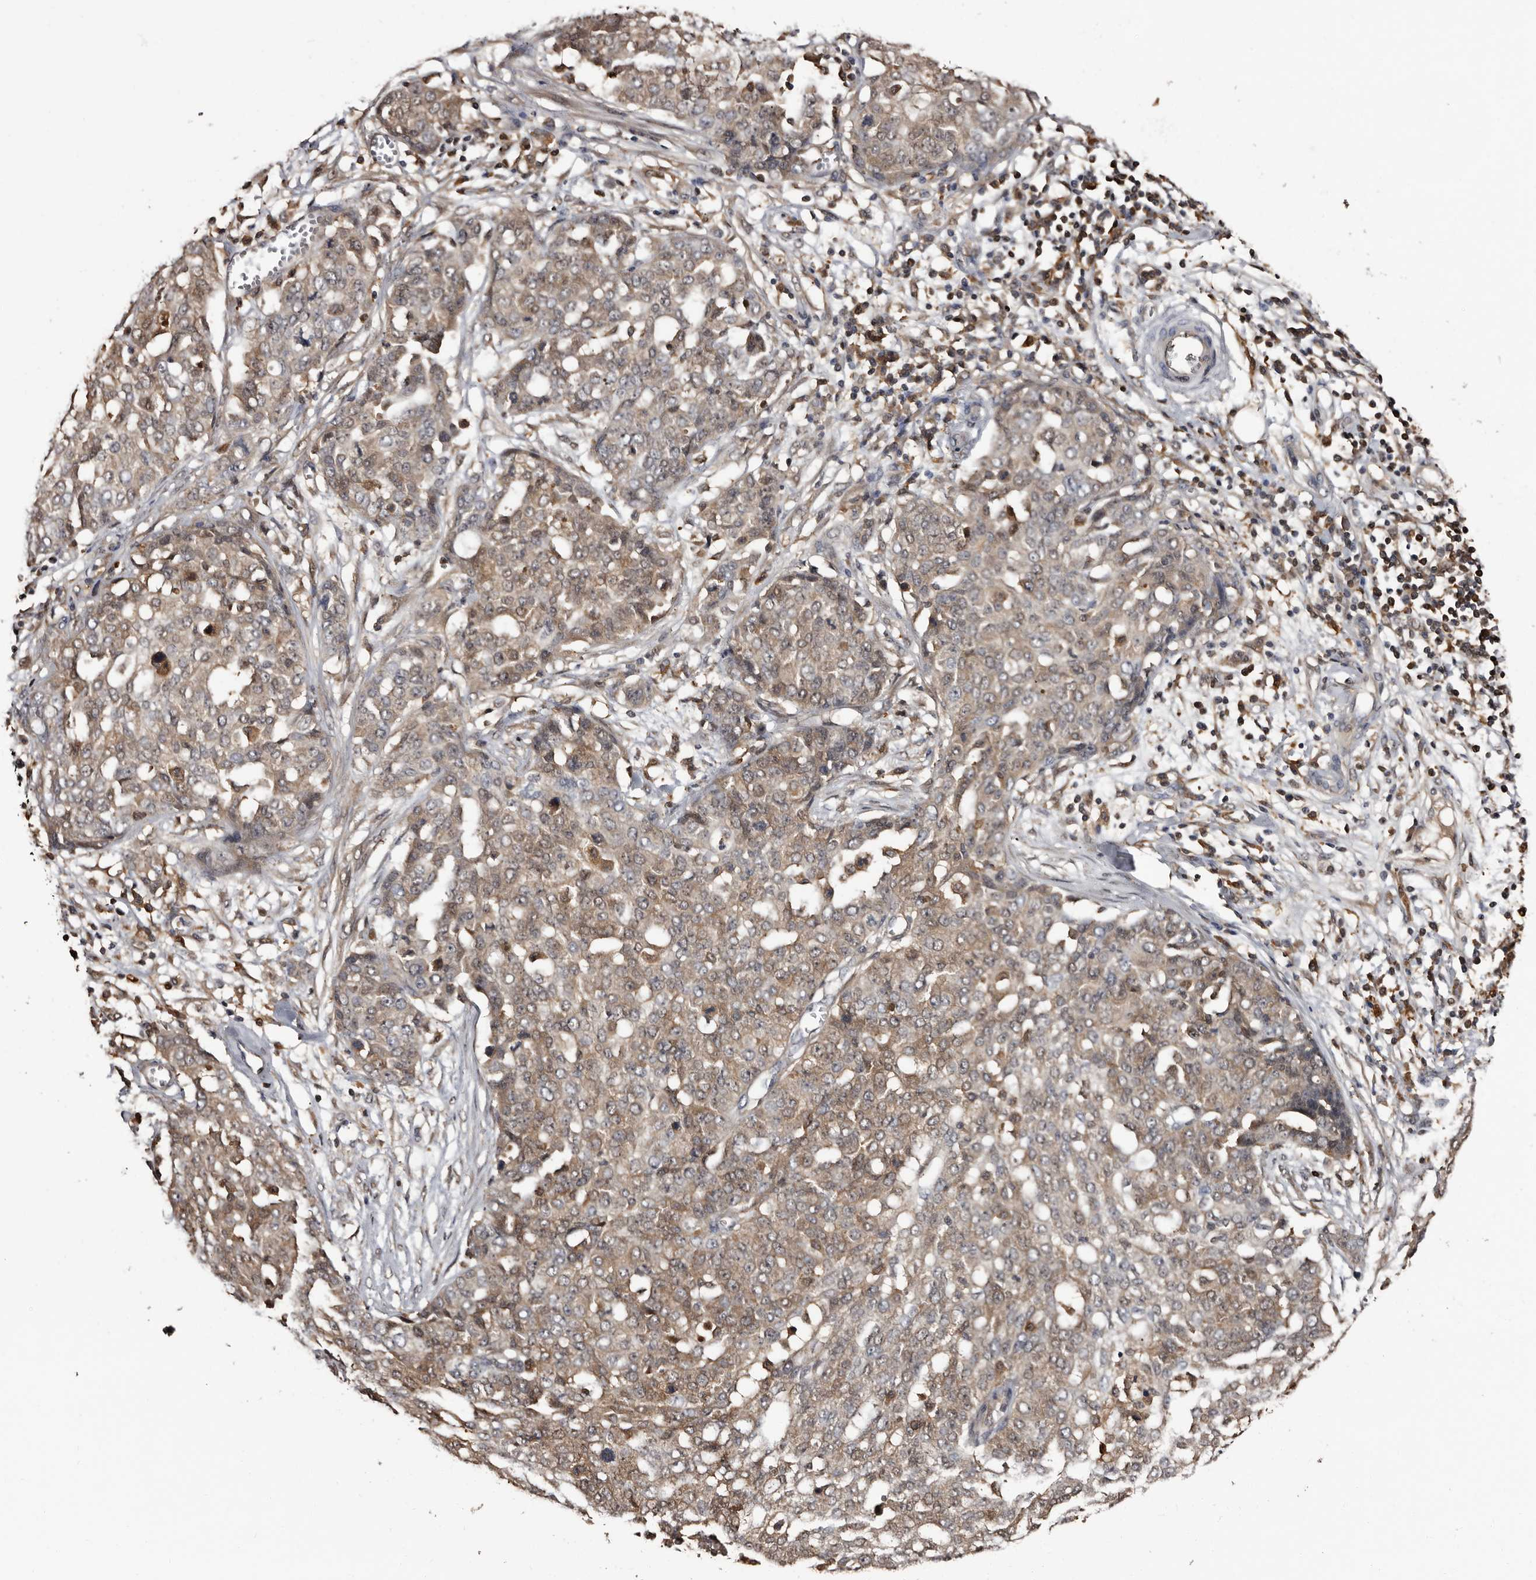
{"staining": {"intensity": "weak", "quantity": "25%-75%", "location": "cytoplasmic/membranous"}, "tissue": "ovarian cancer", "cell_type": "Tumor cells", "image_type": "cancer", "snomed": [{"axis": "morphology", "description": "Cystadenocarcinoma, serous, NOS"}, {"axis": "topography", "description": "Soft tissue"}, {"axis": "topography", "description": "Ovary"}], "caption": "Human ovarian serous cystadenocarcinoma stained with a brown dye reveals weak cytoplasmic/membranous positive positivity in about 25%-75% of tumor cells.", "gene": "DNPH1", "patient": {"sex": "female", "age": 57}}